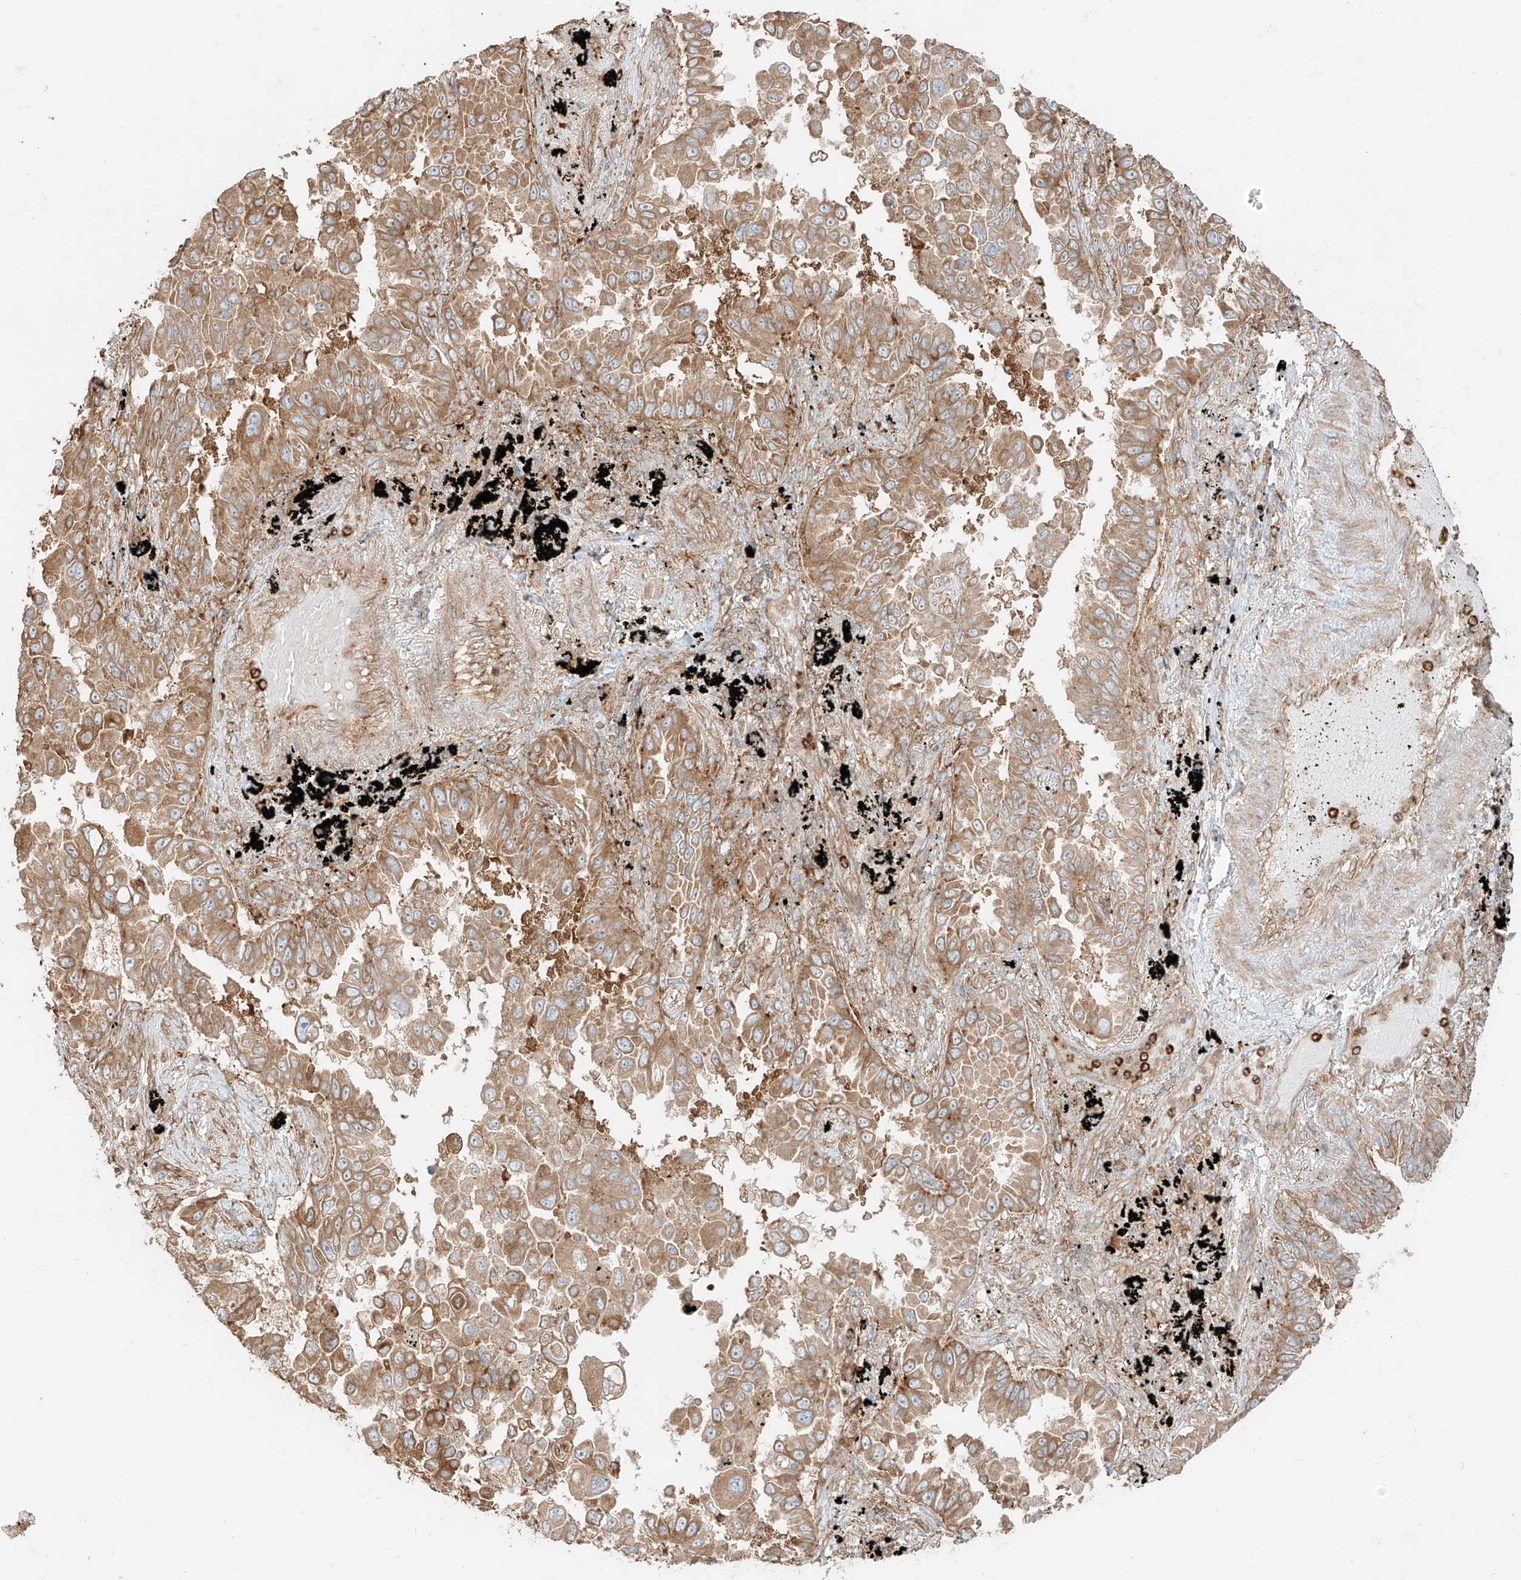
{"staining": {"intensity": "moderate", "quantity": ">75%", "location": "cytoplasmic/membranous"}, "tissue": "lung cancer", "cell_type": "Tumor cells", "image_type": "cancer", "snomed": [{"axis": "morphology", "description": "Adenocarcinoma, NOS"}, {"axis": "topography", "description": "Lung"}], "caption": "Brown immunohistochemical staining in lung adenocarcinoma reveals moderate cytoplasmic/membranous expression in about >75% of tumor cells.", "gene": "CCDC115", "patient": {"sex": "female", "age": 67}}